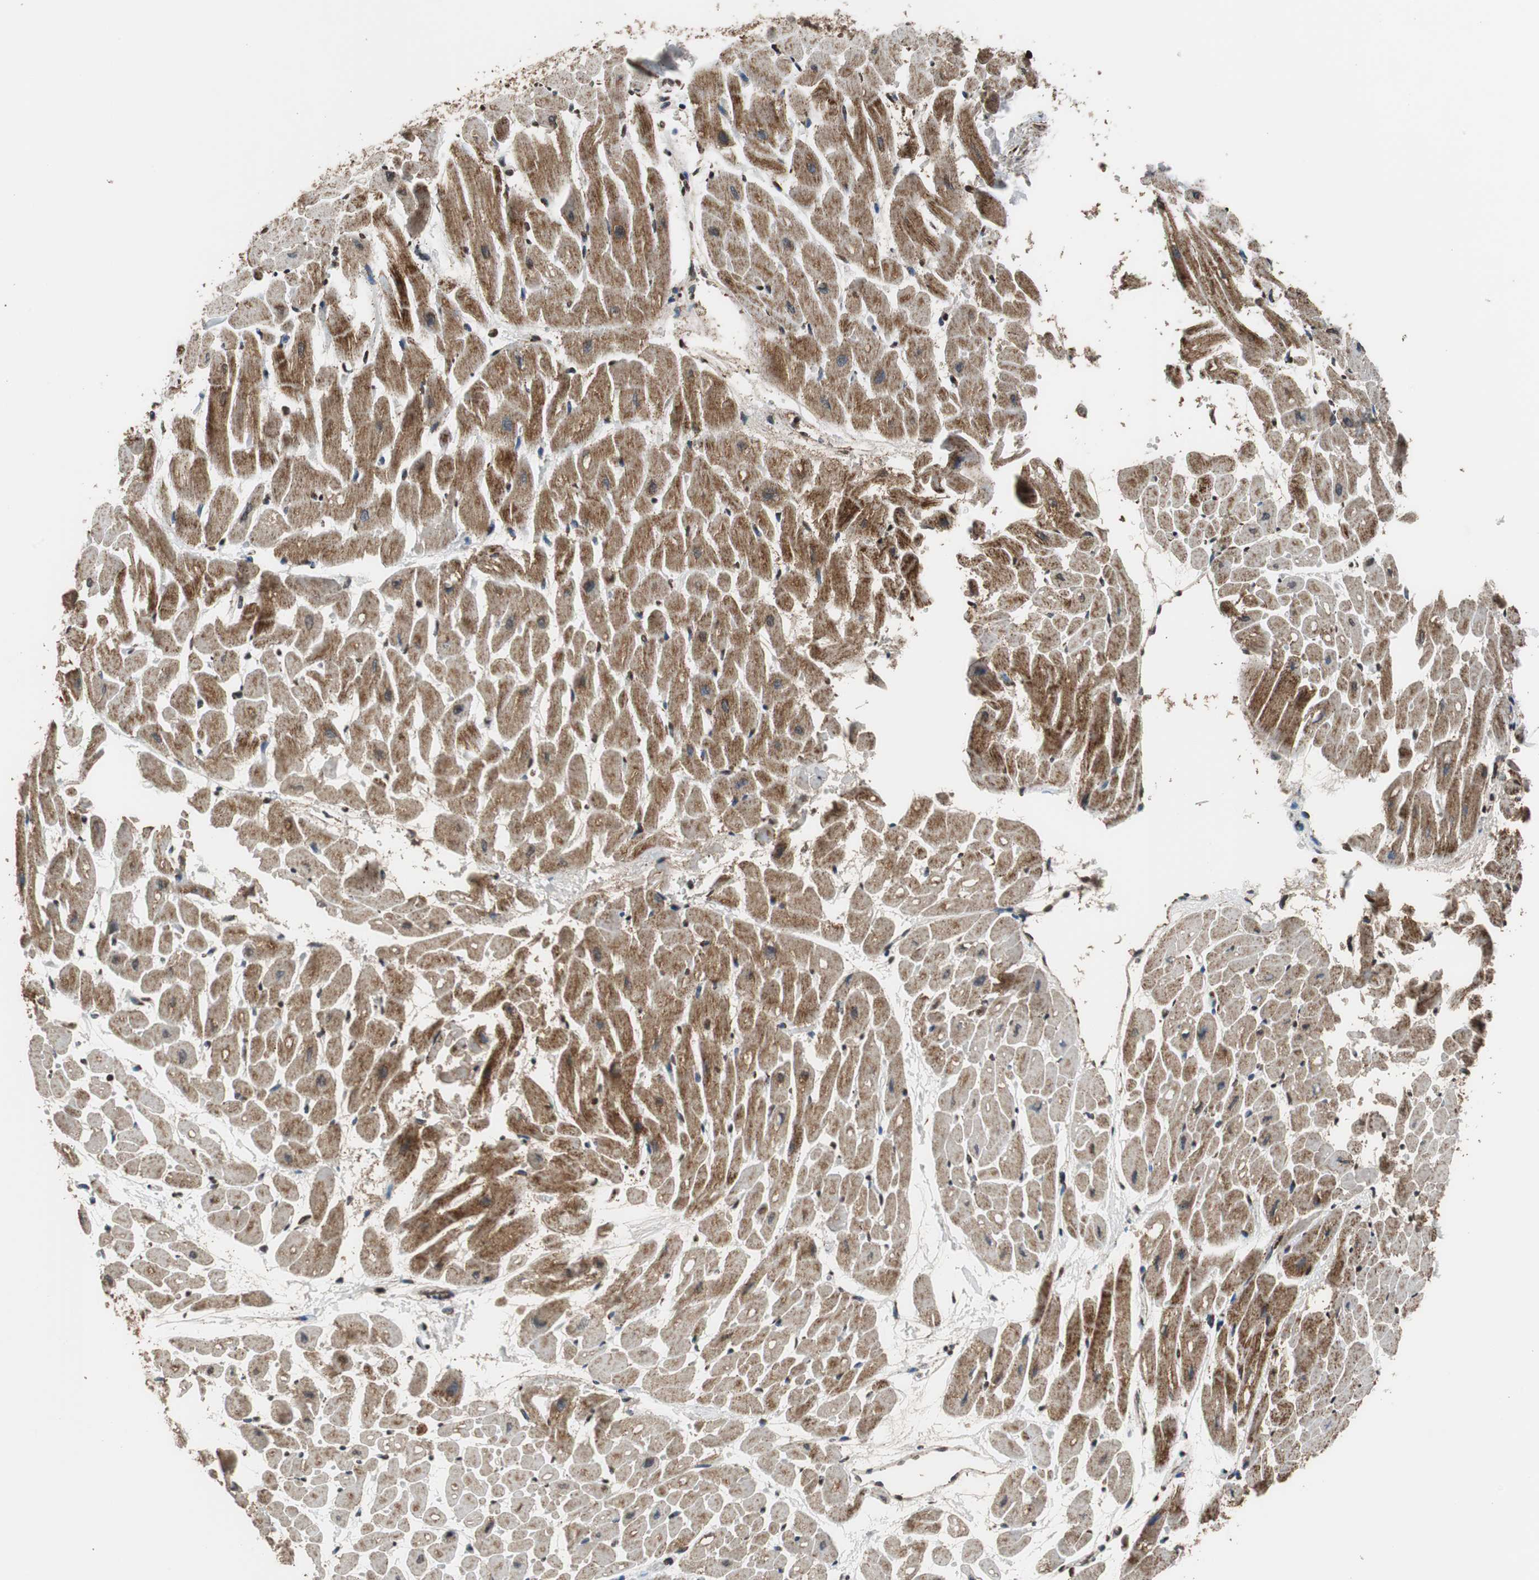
{"staining": {"intensity": "strong", "quantity": ">75%", "location": "cytoplasmic/membranous"}, "tissue": "heart muscle", "cell_type": "Cardiomyocytes", "image_type": "normal", "snomed": [{"axis": "morphology", "description": "Normal tissue, NOS"}, {"axis": "topography", "description": "Heart"}], "caption": "DAB (3,3'-diaminobenzidine) immunohistochemical staining of normal heart muscle shows strong cytoplasmic/membranous protein staining in approximately >75% of cardiomyocytes. Nuclei are stained in blue.", "gene": "HSPA9", "patient": {"sex": "male", "age": 45}}